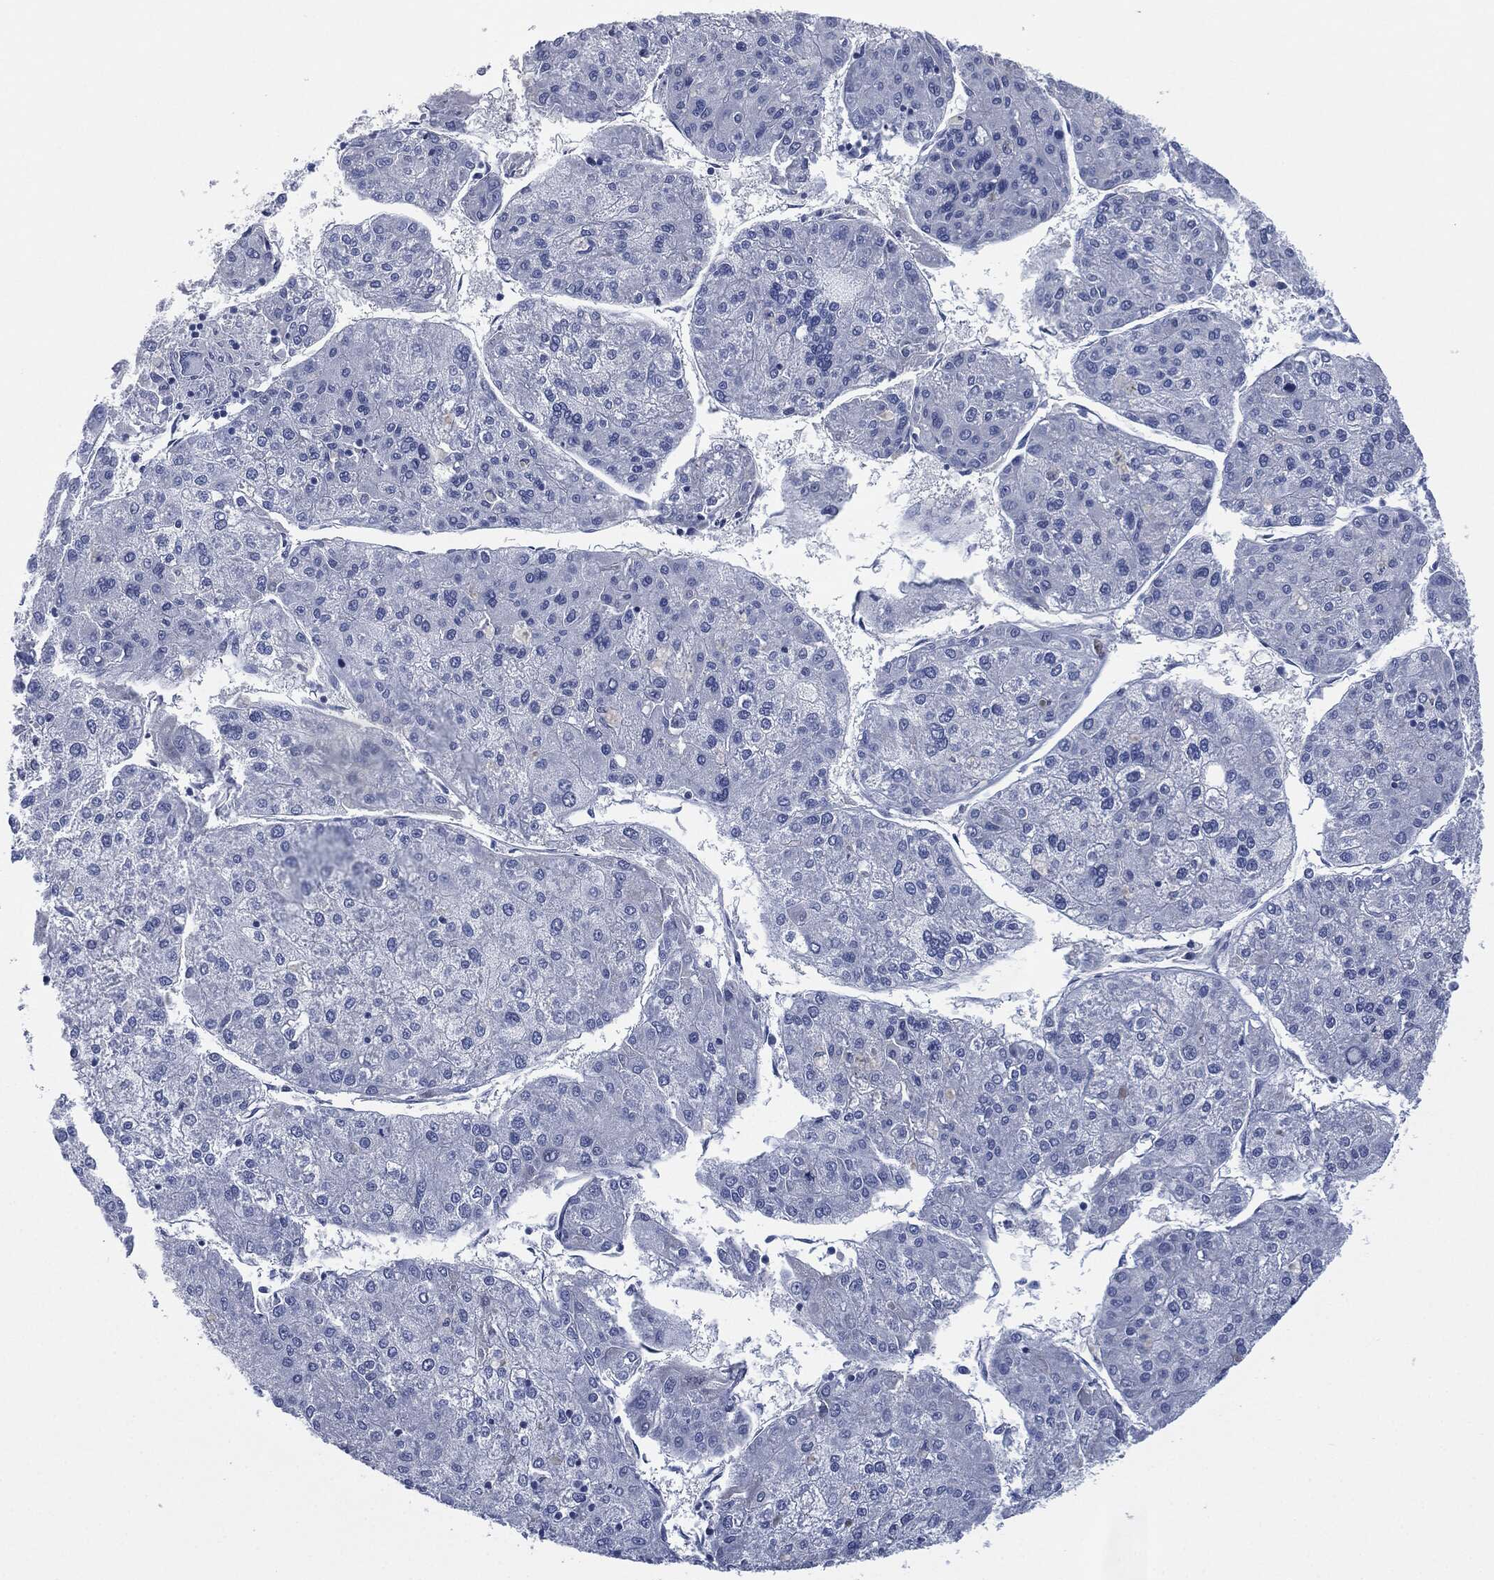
{"staining": {"intensity": "negative", "quantity": "none", "location": "none"}, "tissue": "liver cancer", "cell_type": "Tumor cells", "image_type": "cancer", "snomed": [{"axis": "morphology", "description": "Carcinoma, Hepatocellular, NOS"}, {"axis": "topography", "description": "Liver"}], "caption": "Liver hepatocellular carcinoma was stained to show a protein in brown. There is no significant positivity in tumor cells.", "gene": "MUC16", "patient": {"sex": "male", "age": 43}}